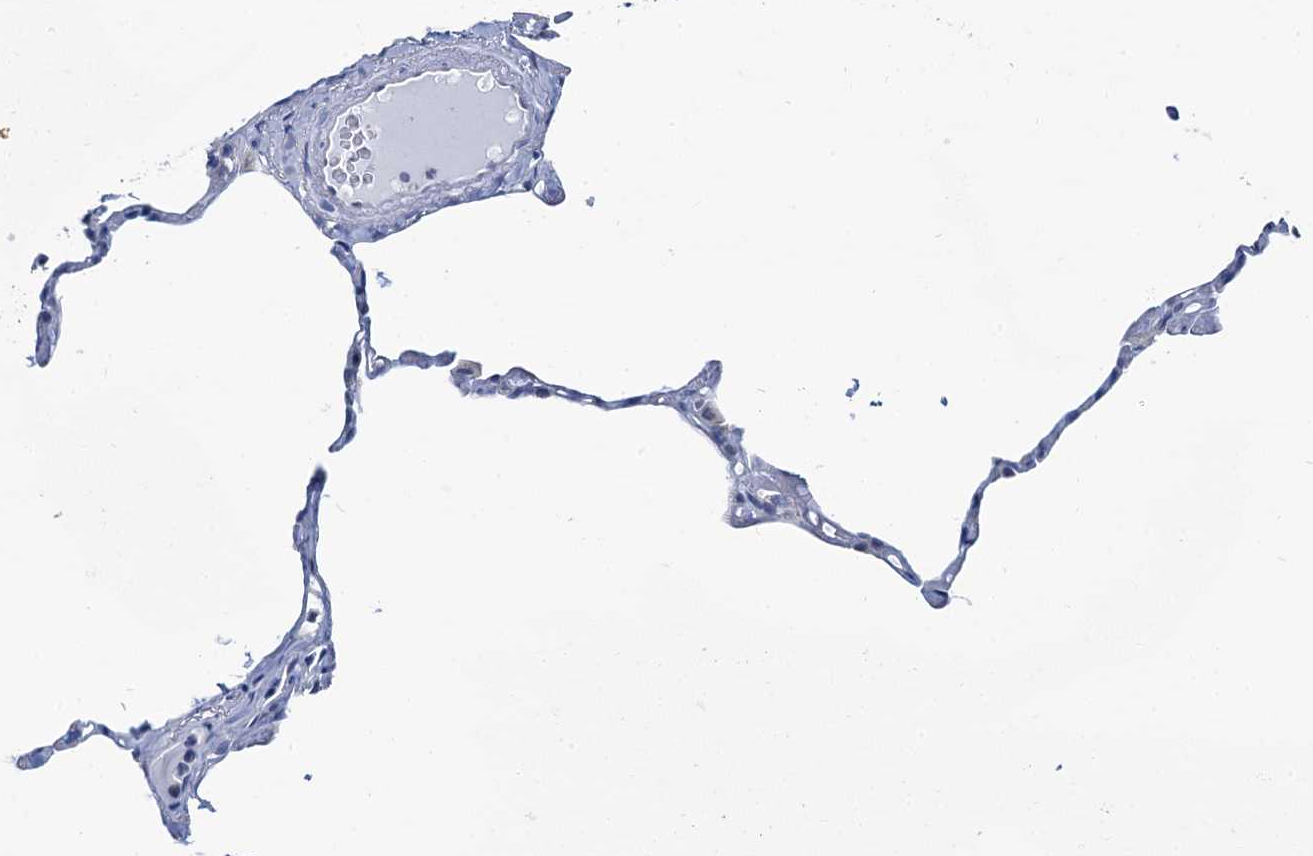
{"staining": {"intensity": "negative", "quantity": "none", "location": "none"}, "tissue": "lung", "cell_type": "Alveolar cells", "image_type": "normal", "snomed": [{"axis": "morphology", "description": "Normal tissue, NOS"}, {"axis": "topography", "description": "Lung"}], "caption": "A high-resolution micrograph shows immunohistochemistry (IHC) staining of benign lung, which shows no significant positivity in alveolar cells.", "gene": "MIOX", "patient": {"sex": "male", "age": 65}}